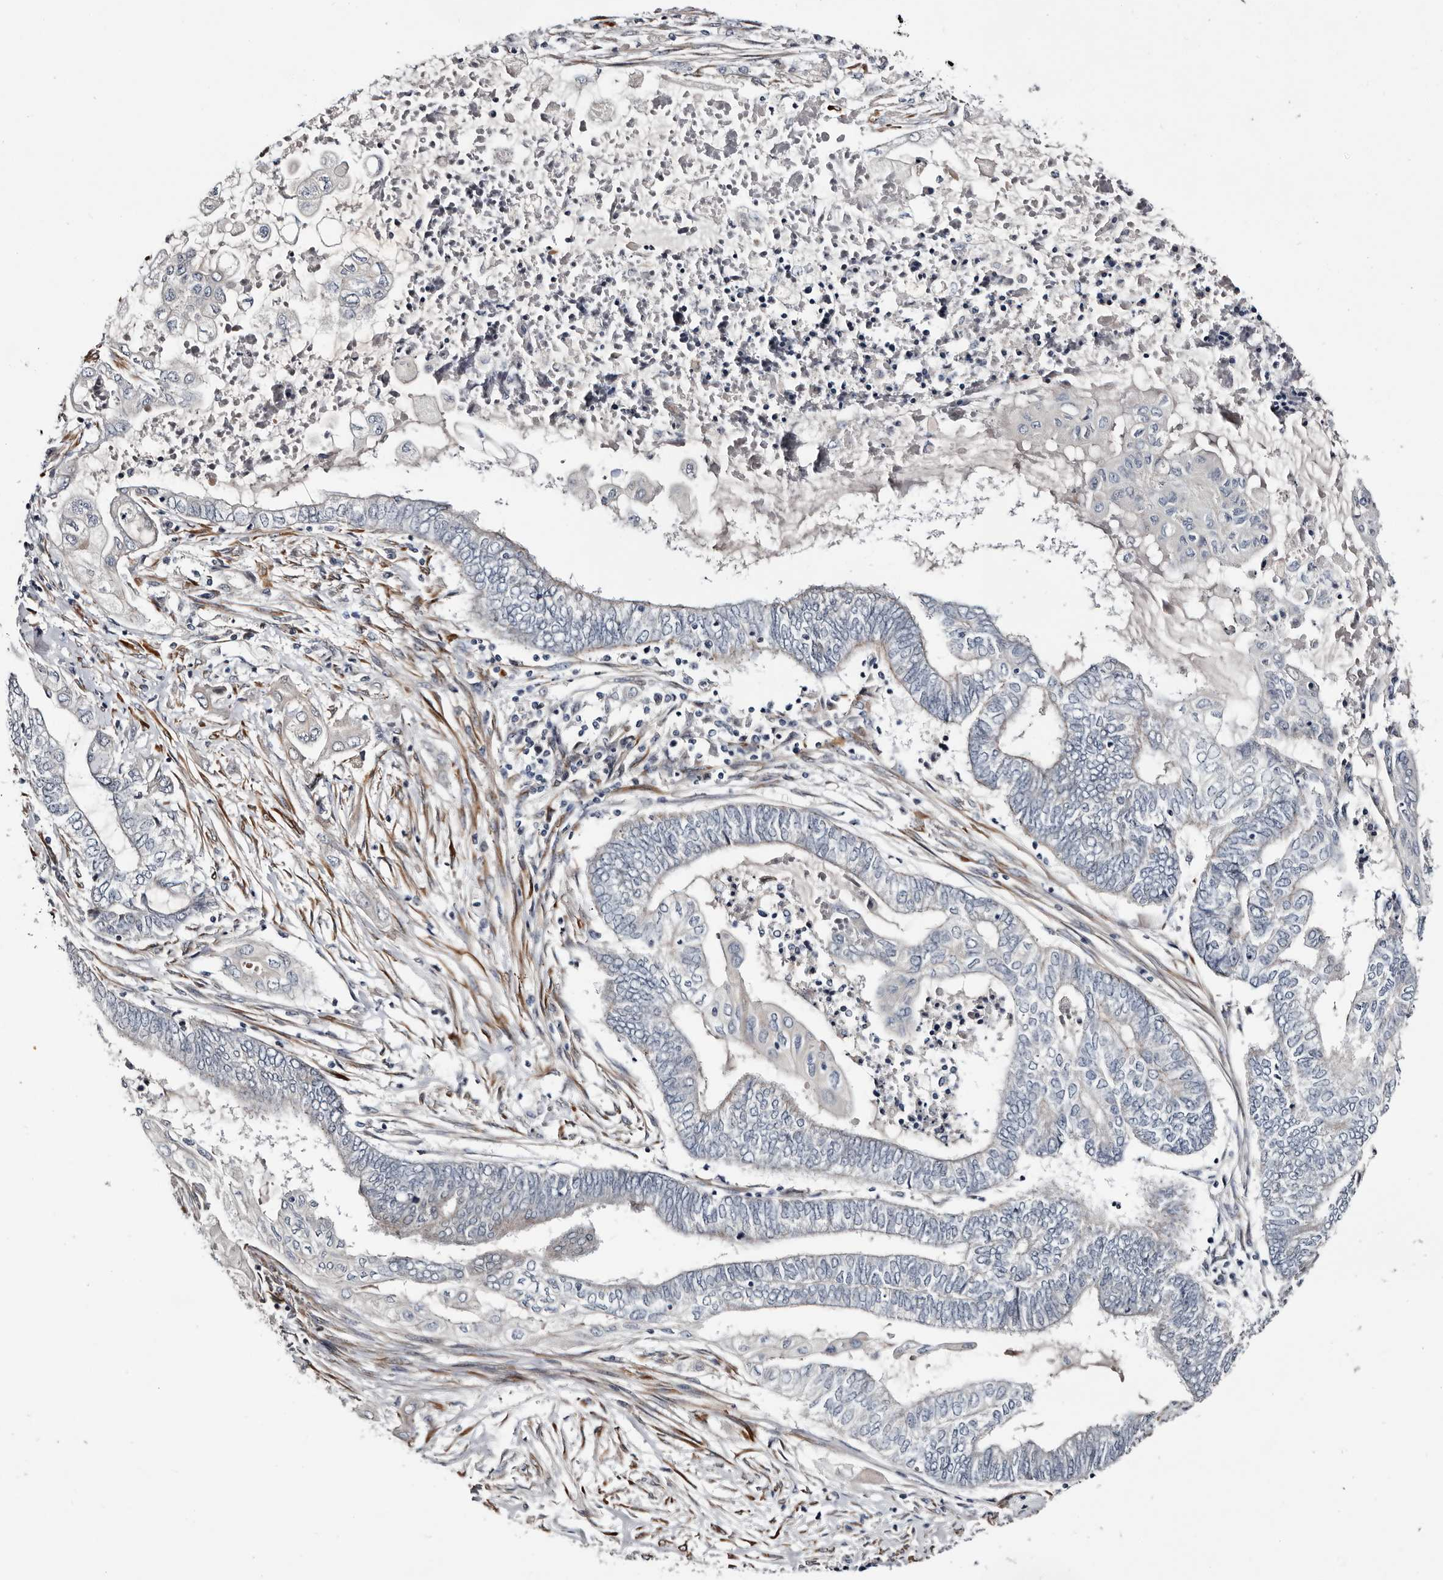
{"staining": {"intensity": "negative", "quantity": "none", "location": "none"}, "tissue": "endometrial cancer", "cell_type": "Tumor cells", "image_type": "cancer", "snomed": [{"axis": "morphology", "description": "Adenocarcinoma, NOS"}, {"axis": "topography", "description": "Uterus"}, {"axis": "topography", "description": "Endometrium"}], "caption": "Human endometrial cancer stained for a protein using IHC demonstrates no expression in tumor cells.", "gene": "USH1C", "patient": {"sex": "female", "age": 70}}